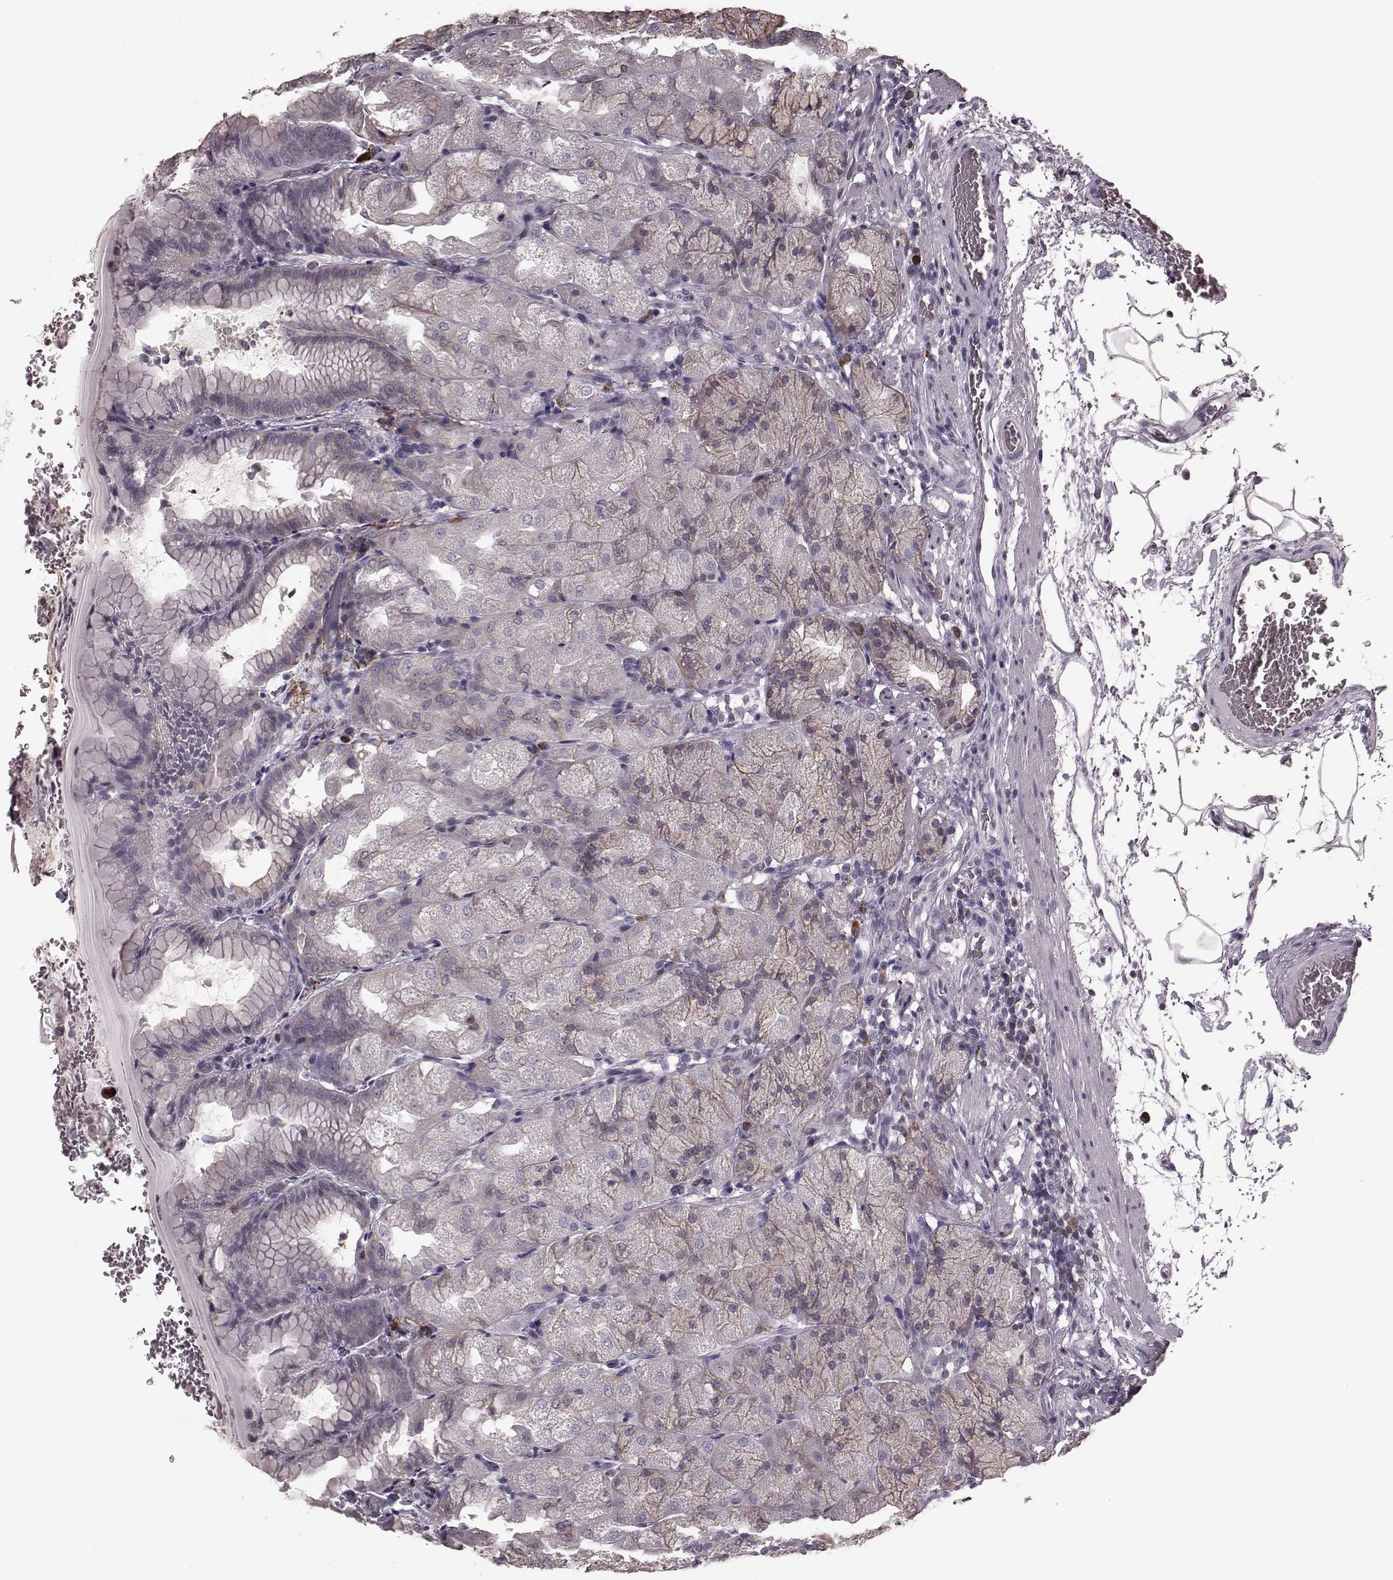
{"staining": {"intensity": "negative", "quantity": "none", "location": "none"}, "tissue": "stomach", "cell_type": "Glandular cells", "image_type": "normal", "snomed": [{"axis": "morphology", "description": "Normal tissue, NOS"}, {"axis": "topography", "description": "Stomach, upper"}, {"axis": "topography", "description": "Stomach"}, {"axis": "topography", "description": "Stomach, lower"}], "caption": "An IHC image of normal stomach is shown. There is no staining in glandular cells of stomach. The staining is performed using DAB (3,3'-diaminobenzidine) brown chromogen with nuclei counter-stained in using hematoxylin.", "gene": "CD28", "patient": {"sex": "male", "age": 62}}